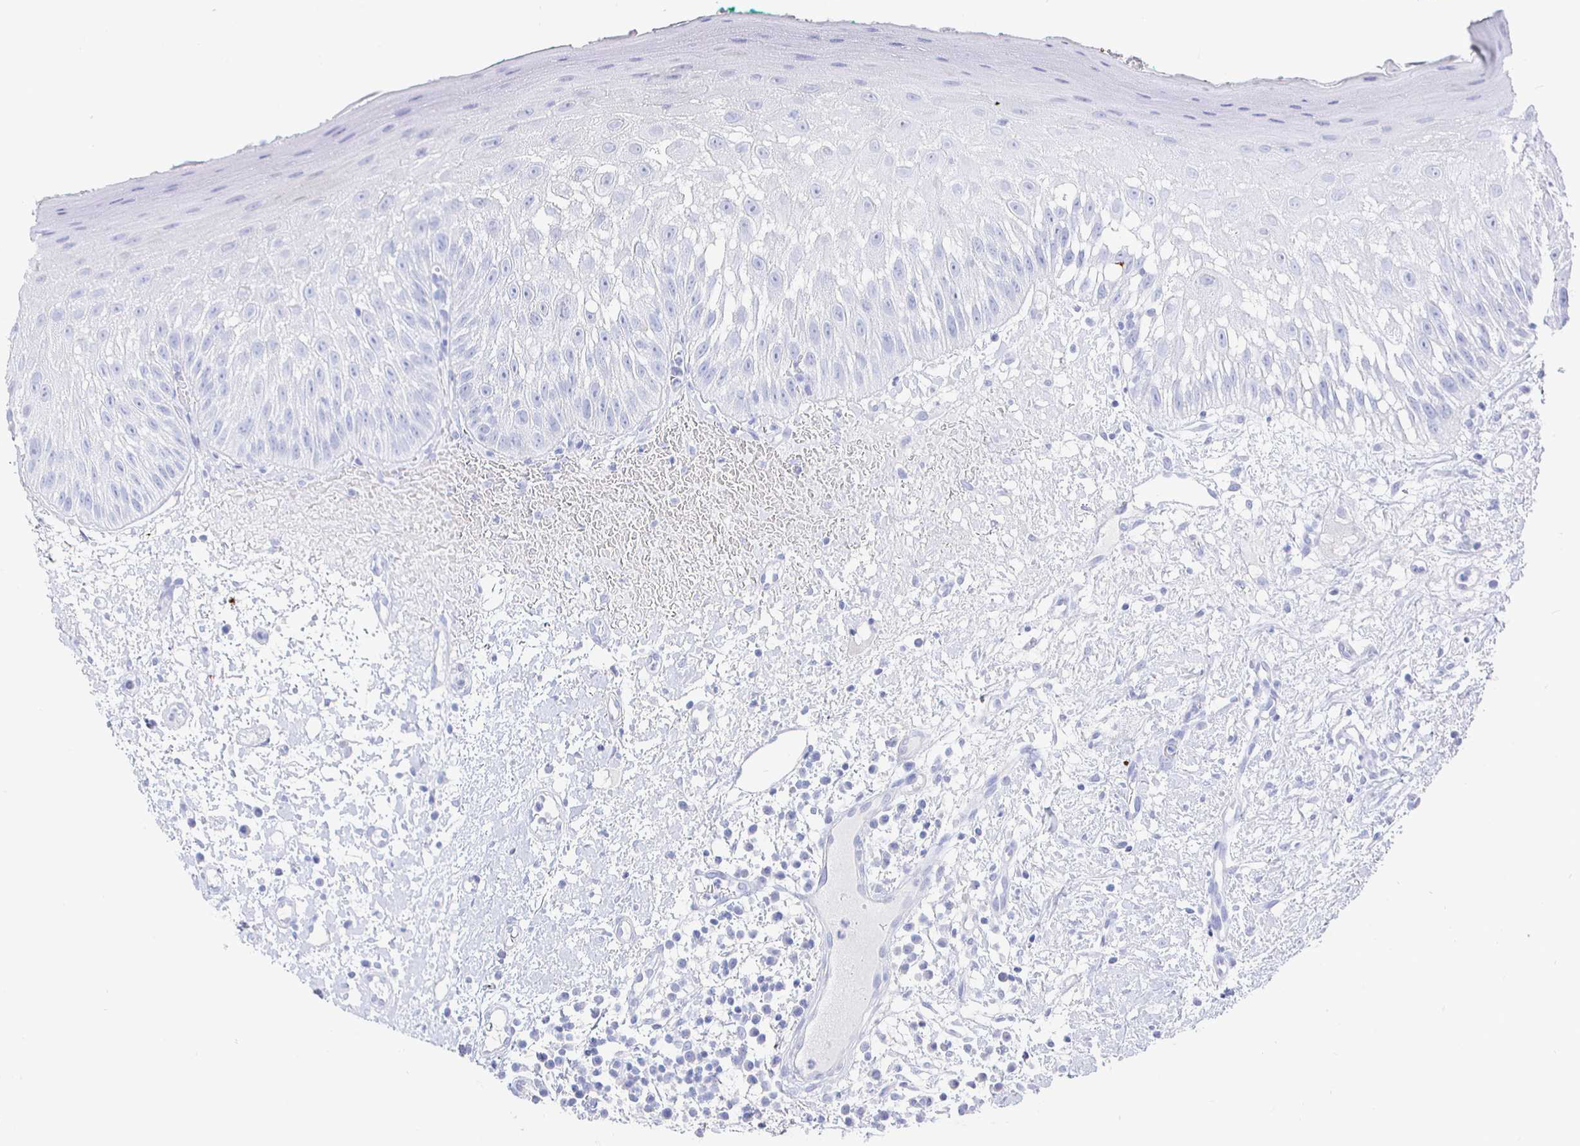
{"staining": {"intensity": "negative", "quantity": "none", "location": "none"}, "tissue": "oral mucosa", "cell_type": "Squamous epithelial cells", "image_type": "normal", "snomed": [{"axis": "morphology", "description": "Normal tissue, NOS"}, {"axis": "topography", "description": "Oral tissue"}, {"axis": "topography", "description": "Tounge, NOS"}], "caption": "This is an IHC image of unremarkable human oral mucosa. There is no staining in squamous epithelial cells.", "gene": "CLCA1", "patient": {"sex": "male", "age": 83}}